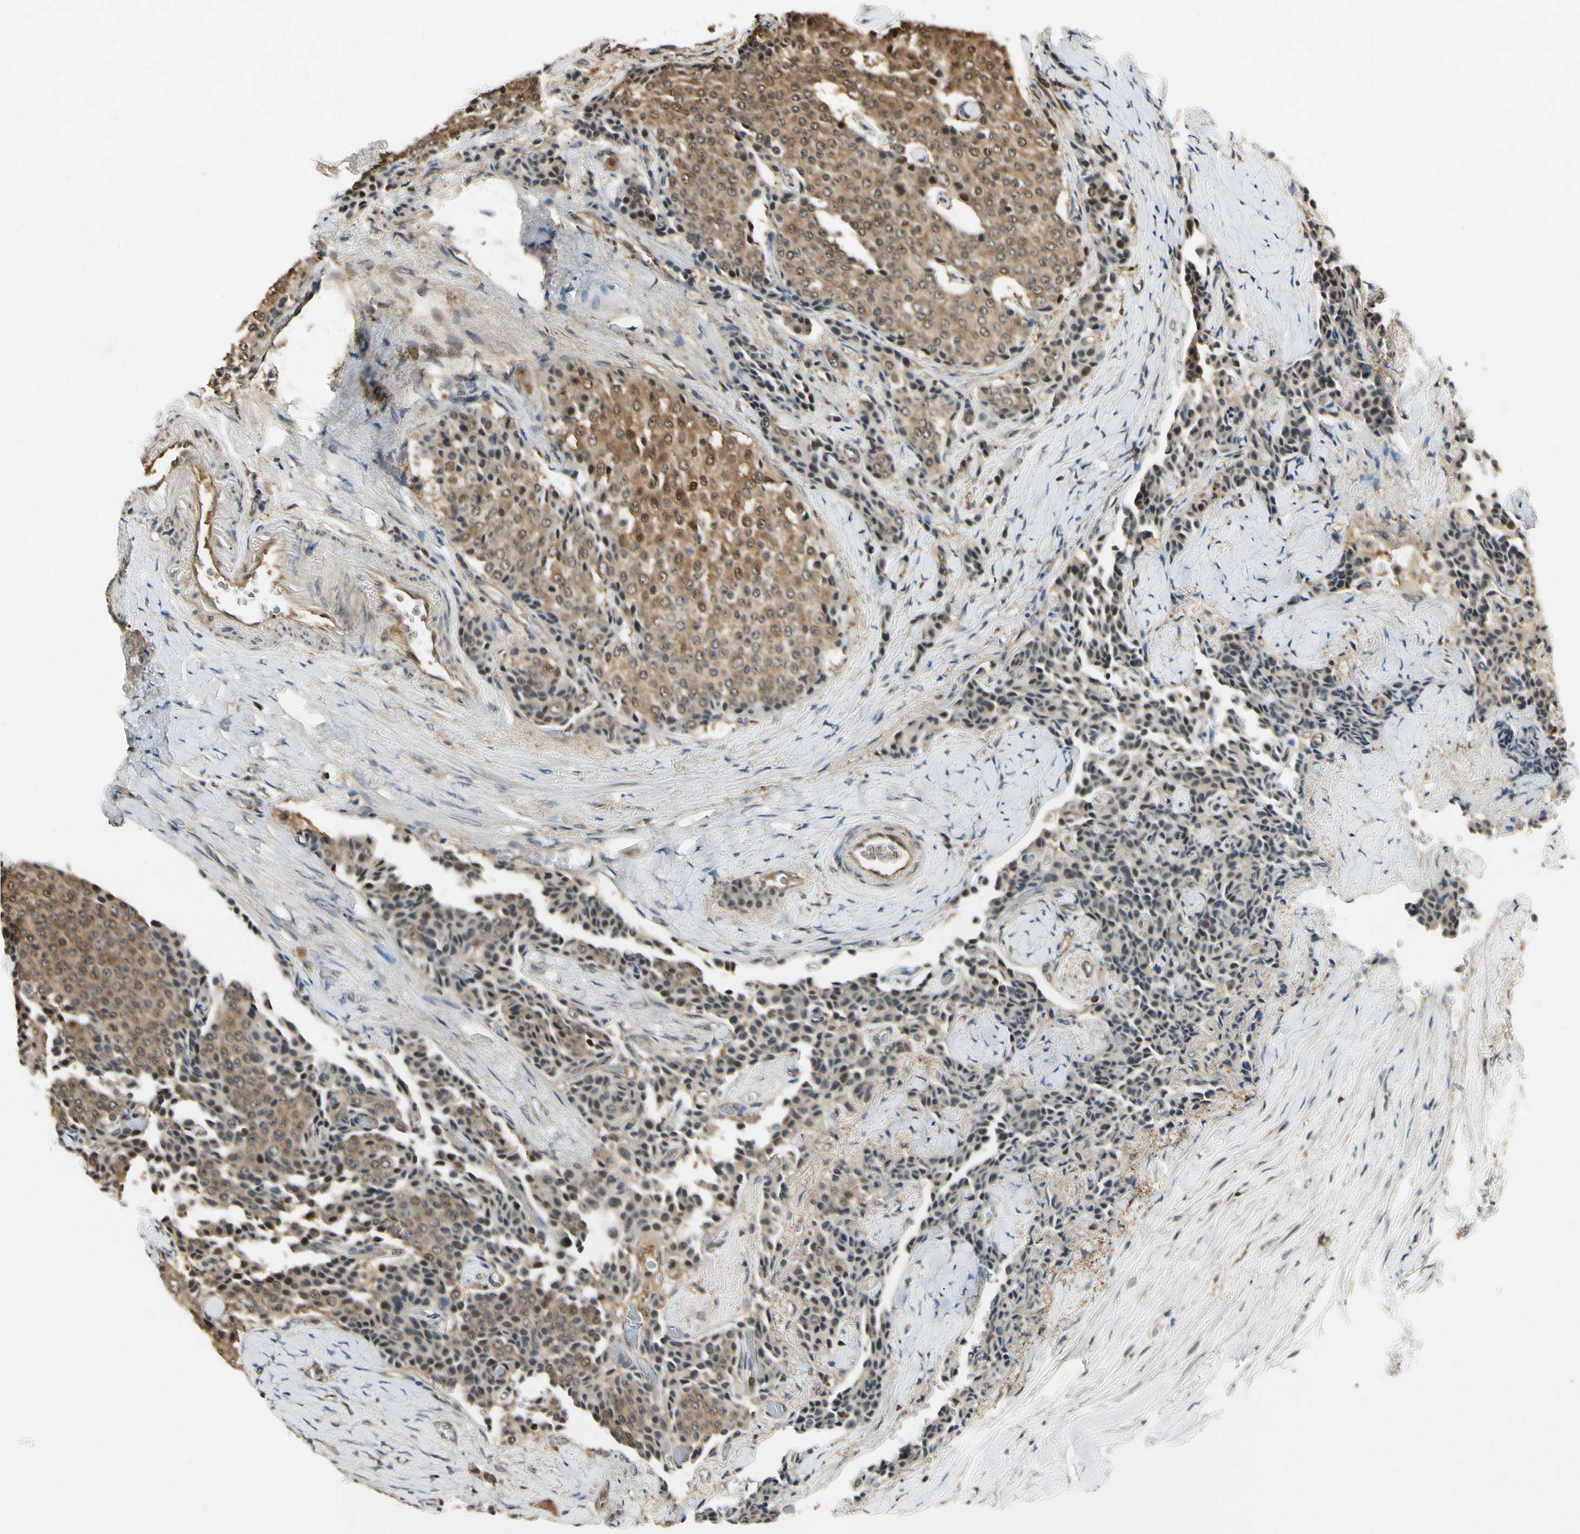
{"staining": {"intensity": "moderate", "quantity": "25%-75%", "location": "cytoplasmic/membranous"}, "tissue": "carcinoid", "cell_type": "Tumor cells", "image_type": "cancer", "snomed": [{"axis": "morphology", "description": "Carcinoid, malignant, NOS"}, {"axis": "topography", "description": "Colon"}], "caption": "Brown immunohistochemical staining in carcinoid exhibits moderate cytoplasmic/membranous positivity in approximately 25%-75% of tumor cells. (DAB (3,3'-diaminobenzidine) IHC with brightfield microscopy, high magnification).", "gene": "YWHAQ", "patient": {"sex": "female", "age": 61}}